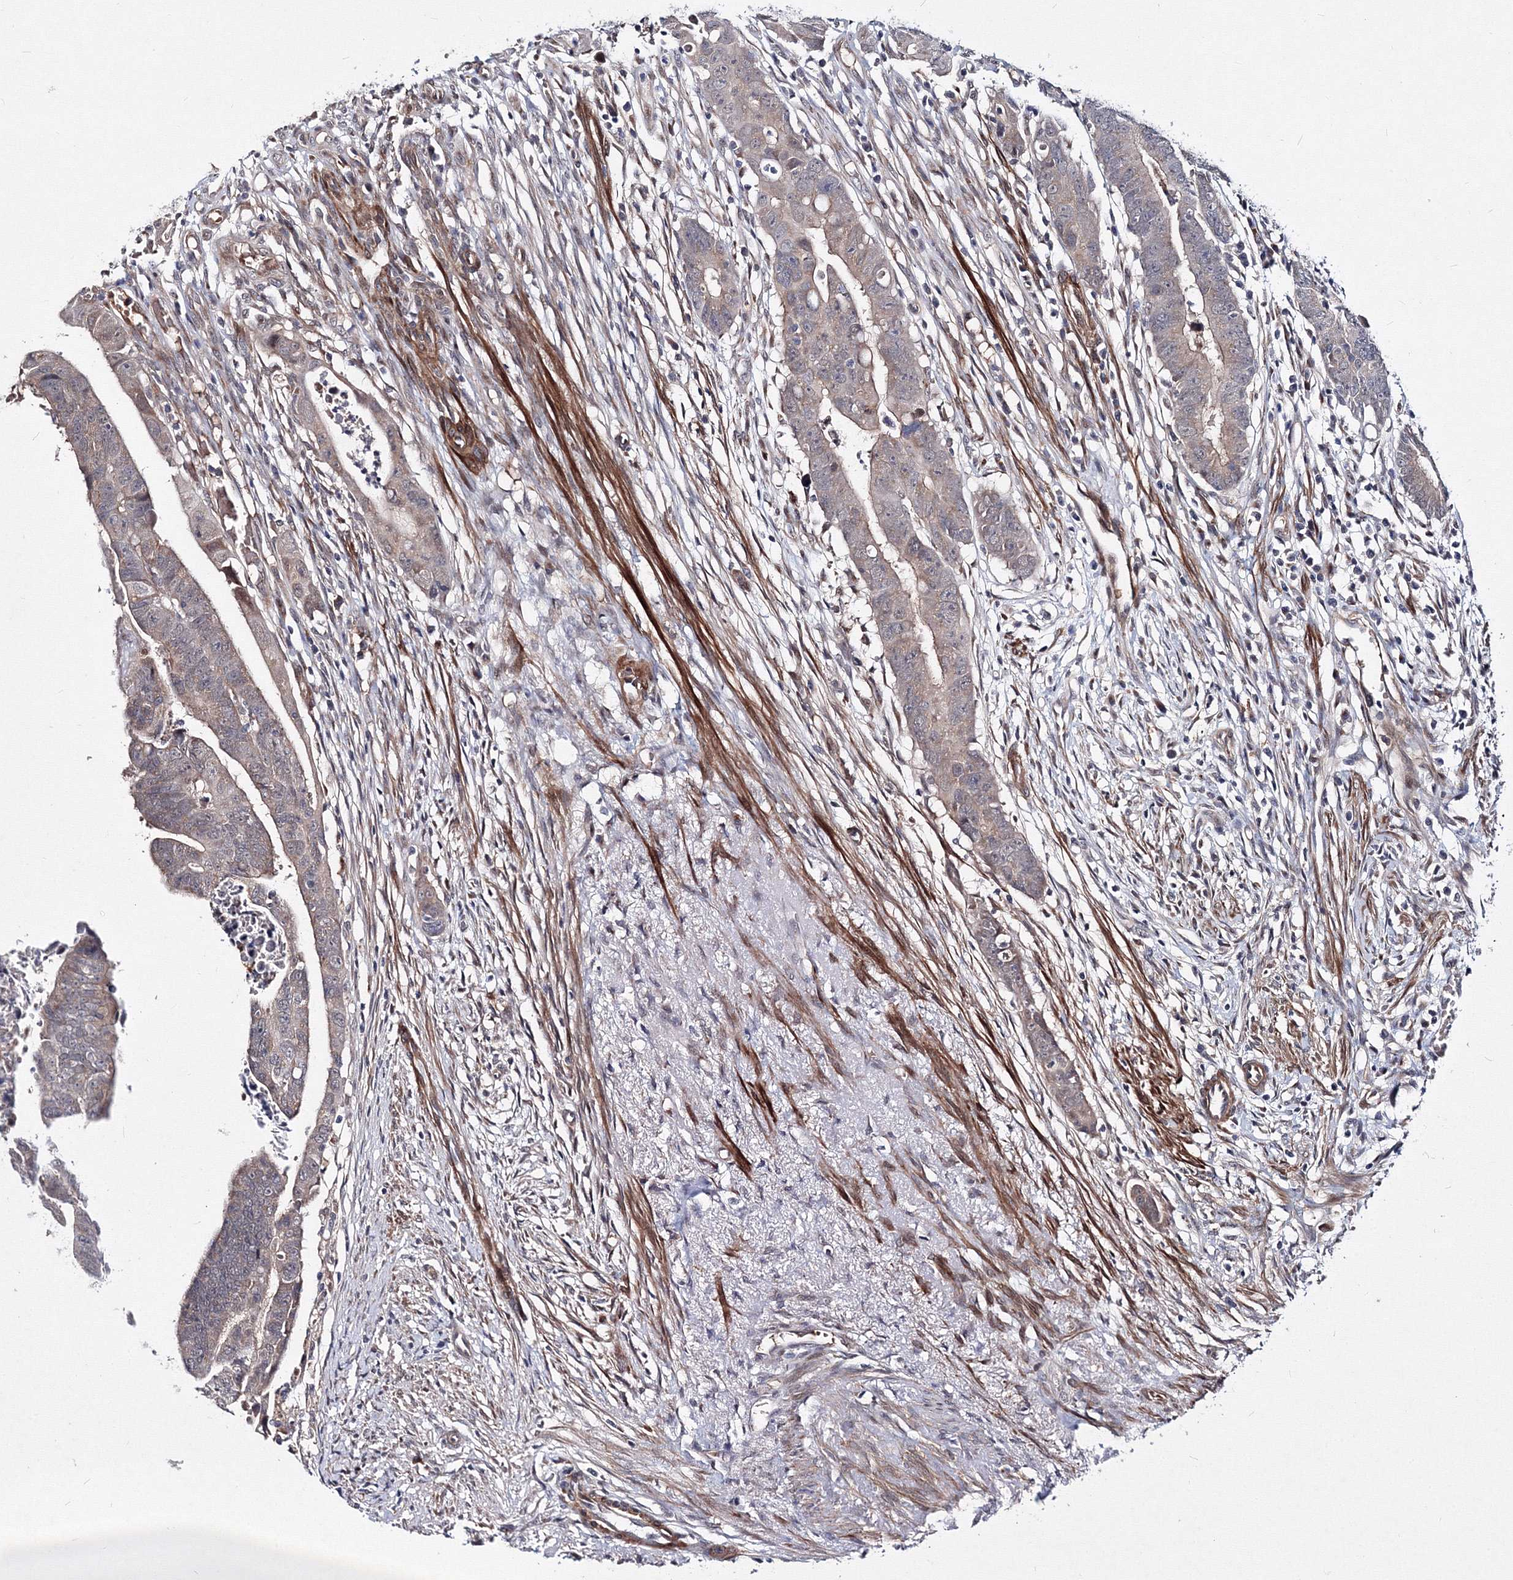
{"staining": {"intensity": "weak", "quantity": "<25%", "location": "cytoplasmic/membranous"}, "tissue": "colorectal cancer", "cell_type": "Tumor cells", "image_type": "cancer", "snomed": [{"axis": "morphology", "description": "Adenocarcinoma, NOS"}, {"axis": "topography", "description": "Rectum"}], "caption": "DAB immunohistochemical staining of colorectal adenocarcinoma demonstrates no significant staining in tumor cells.", "gene": "C11orf52", "patient": {"sex": "female", "age": 65}}